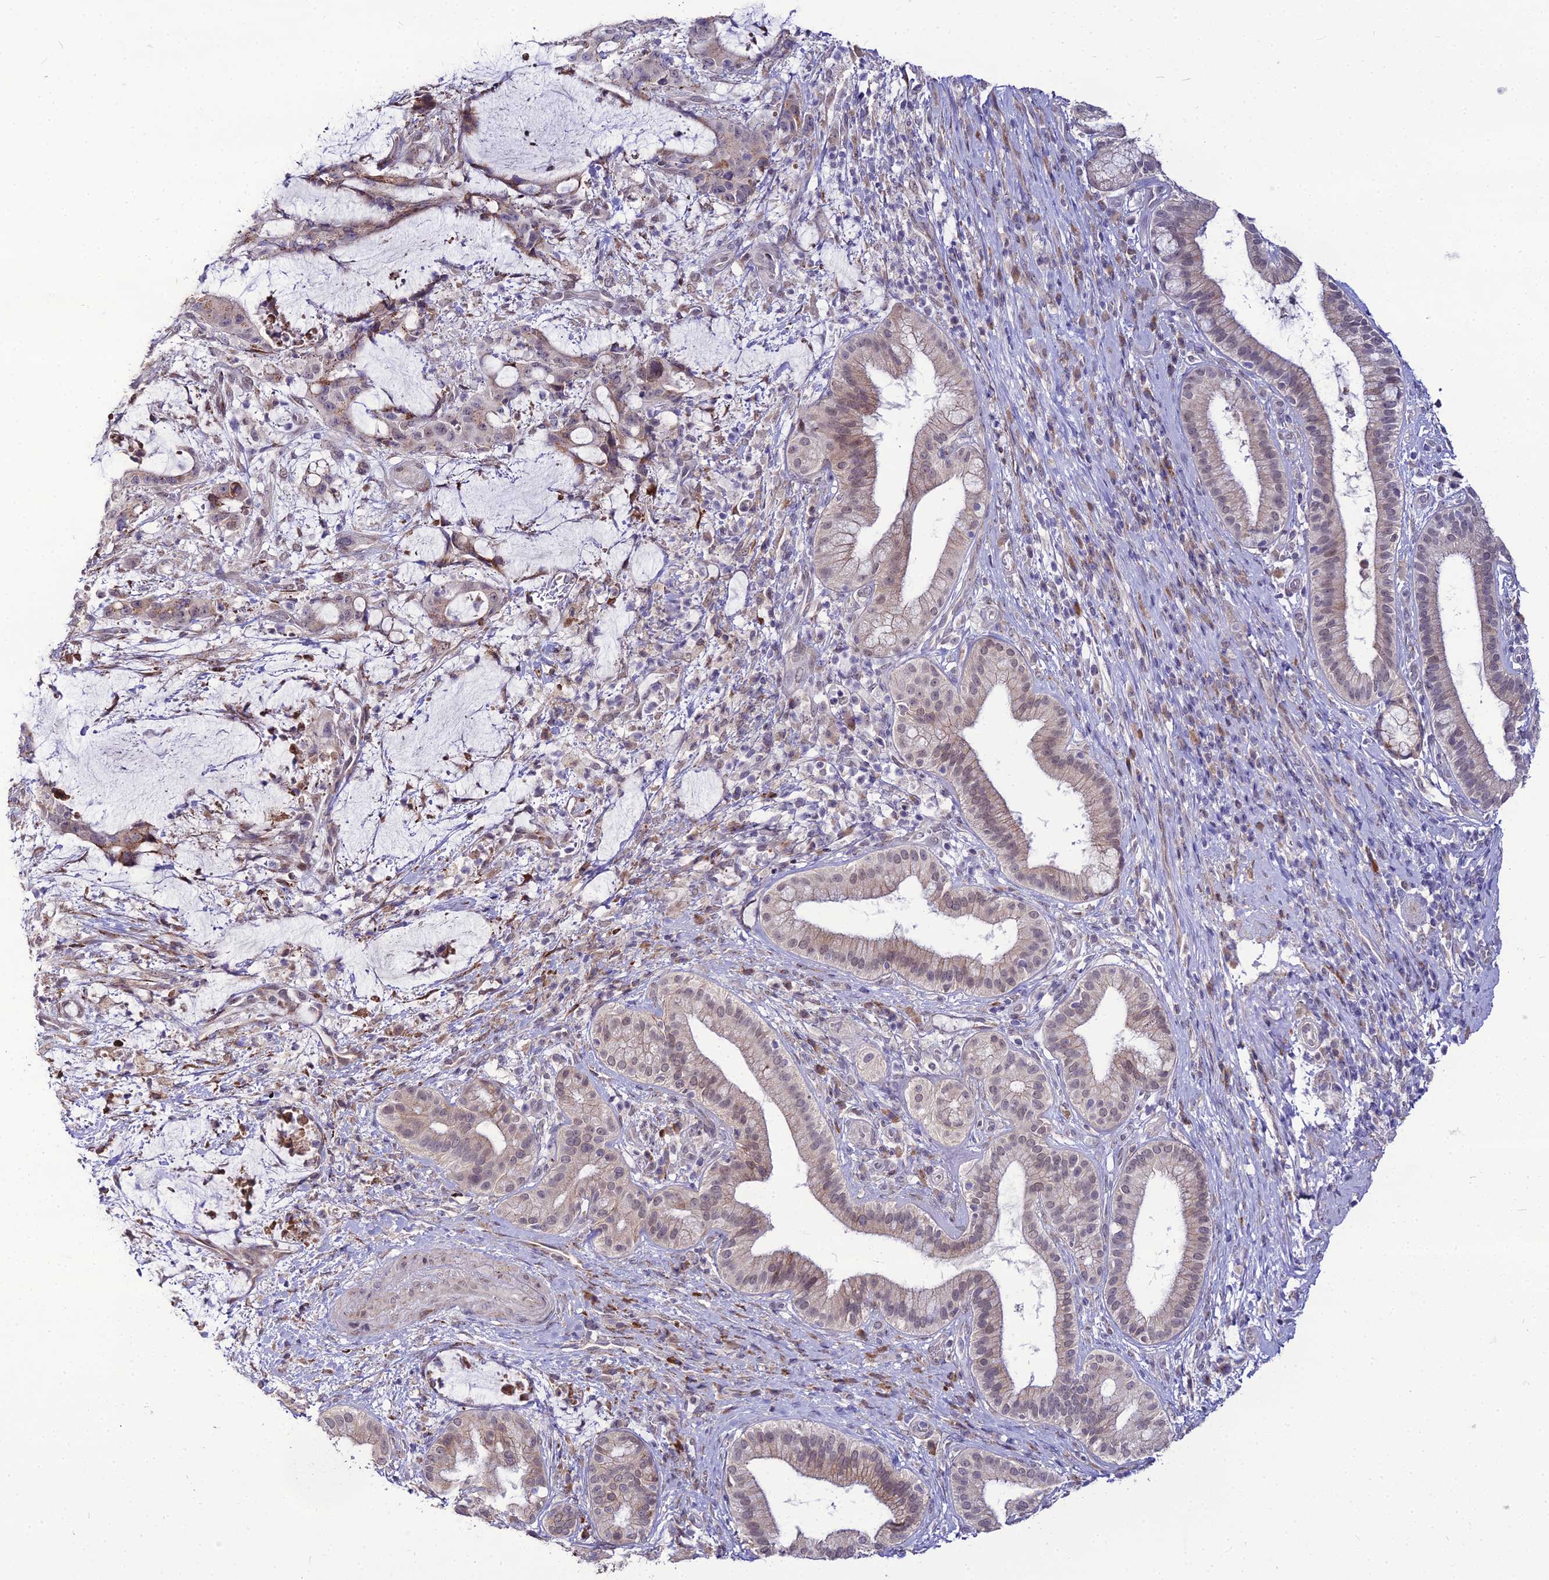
{"staining": {"intensity": "weak", "quantity": "<25%", "location": "cytoplasmic/membranous"}, "tissue": "liver cancer", "cell_type": "Tumor cells", "image_type": "cancer", "snomed": [{"axis": "morphology", "description": "Normal tissue, NOS"}, {"axis": "morphology", "description": "Cholangiocarcinoma"}, {"axis": "topography", "description": "Liver"}, {"axis": "topography", "description": "Peripheral nerve tissue"}], "caption": "A high-resolution image shows IHC staining of cholangiocarcinoma (liver), which shows no significant expression in tumor cells.", "gene": "TROAP", "patient": {"sex": "female", "age": 73}}